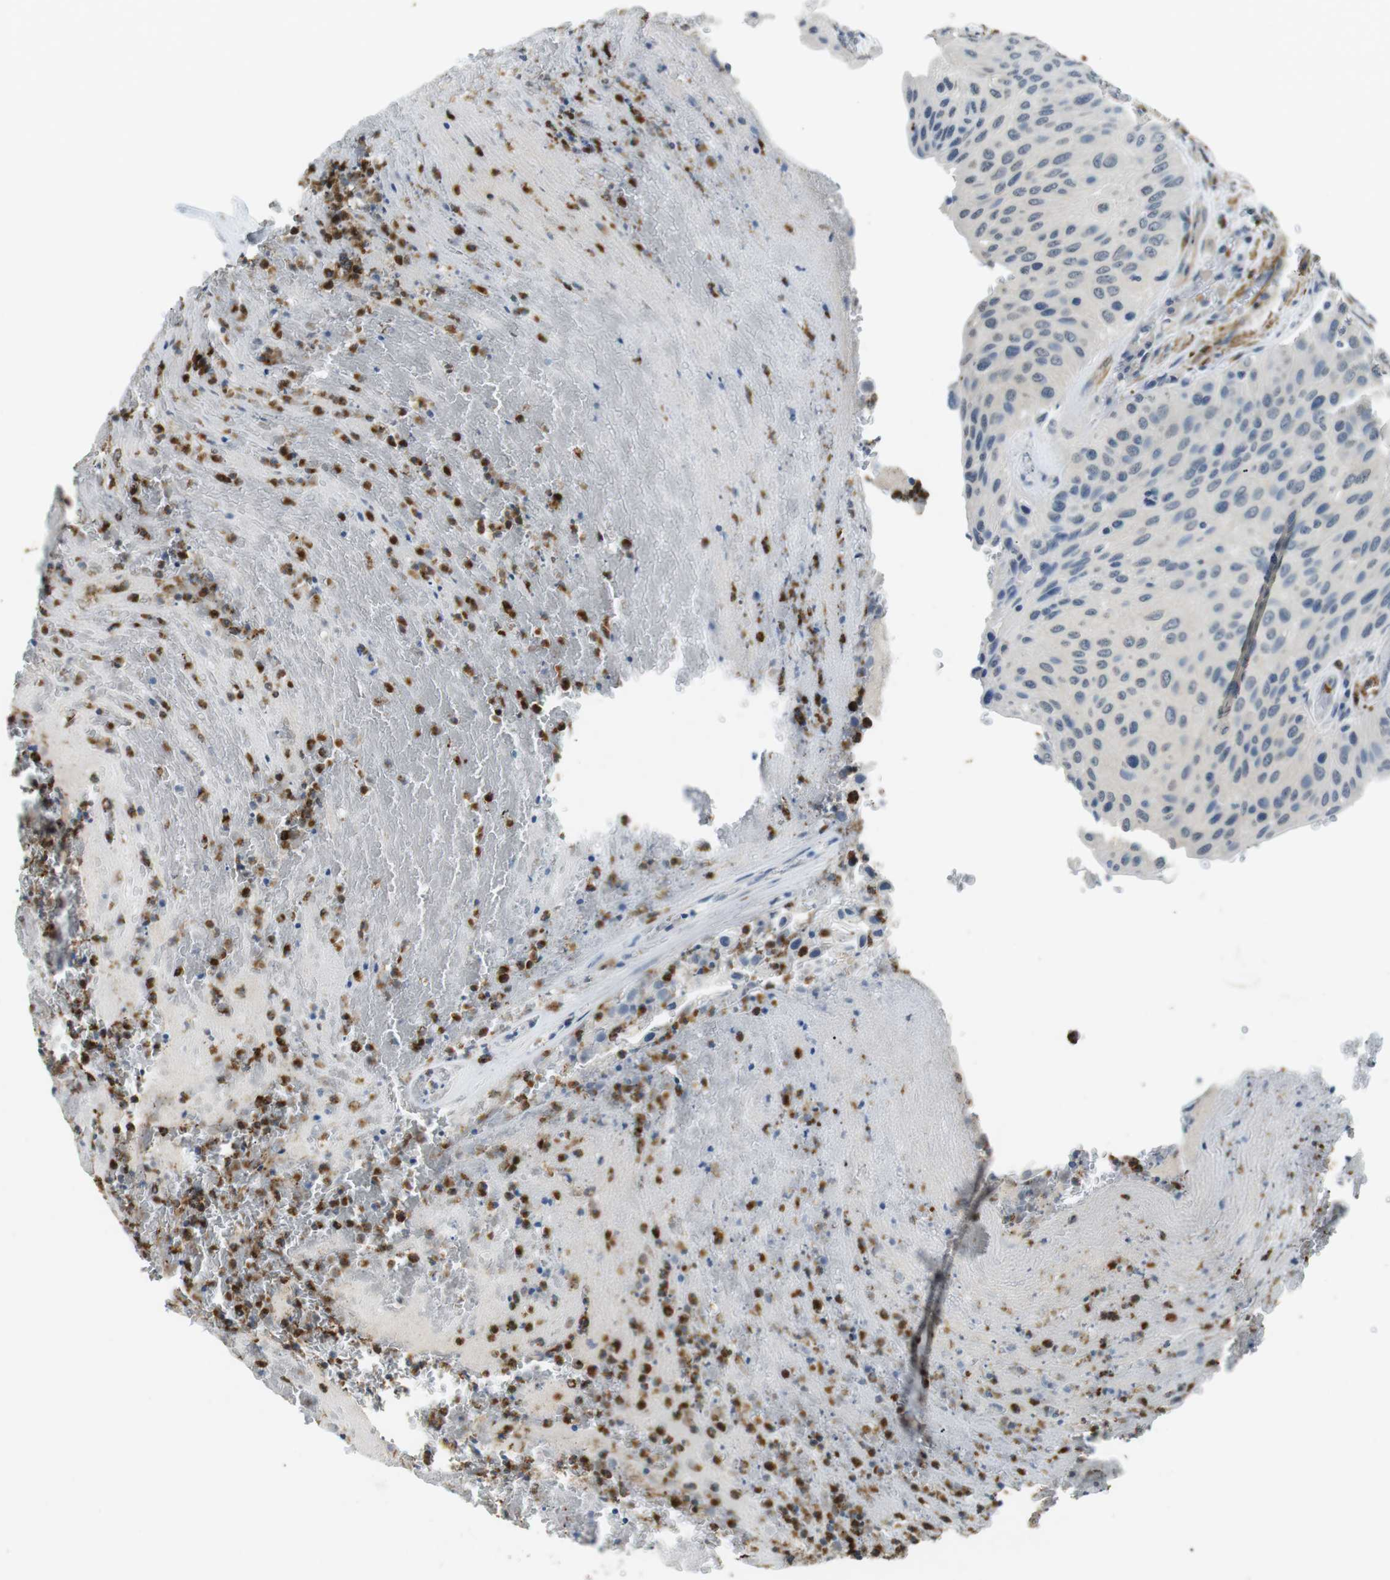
{"staining": {"intensity": "negative", "quantity": "none", "location": "none"}, "tissue": "urothelial cancer", "cell_type": "Tumor cells", "image_type": "cancer", "snomed": [{"axis": "morphology", "description": "Urothelial carcinoma, High grade"}, {"axis": "topography", "description": "Urinary bladder"}], "caption": "Tumor cells show no significant staining in urothelial cancer.", "gene": "GZMM", "patient": {"sex": "male", "age": 66}}